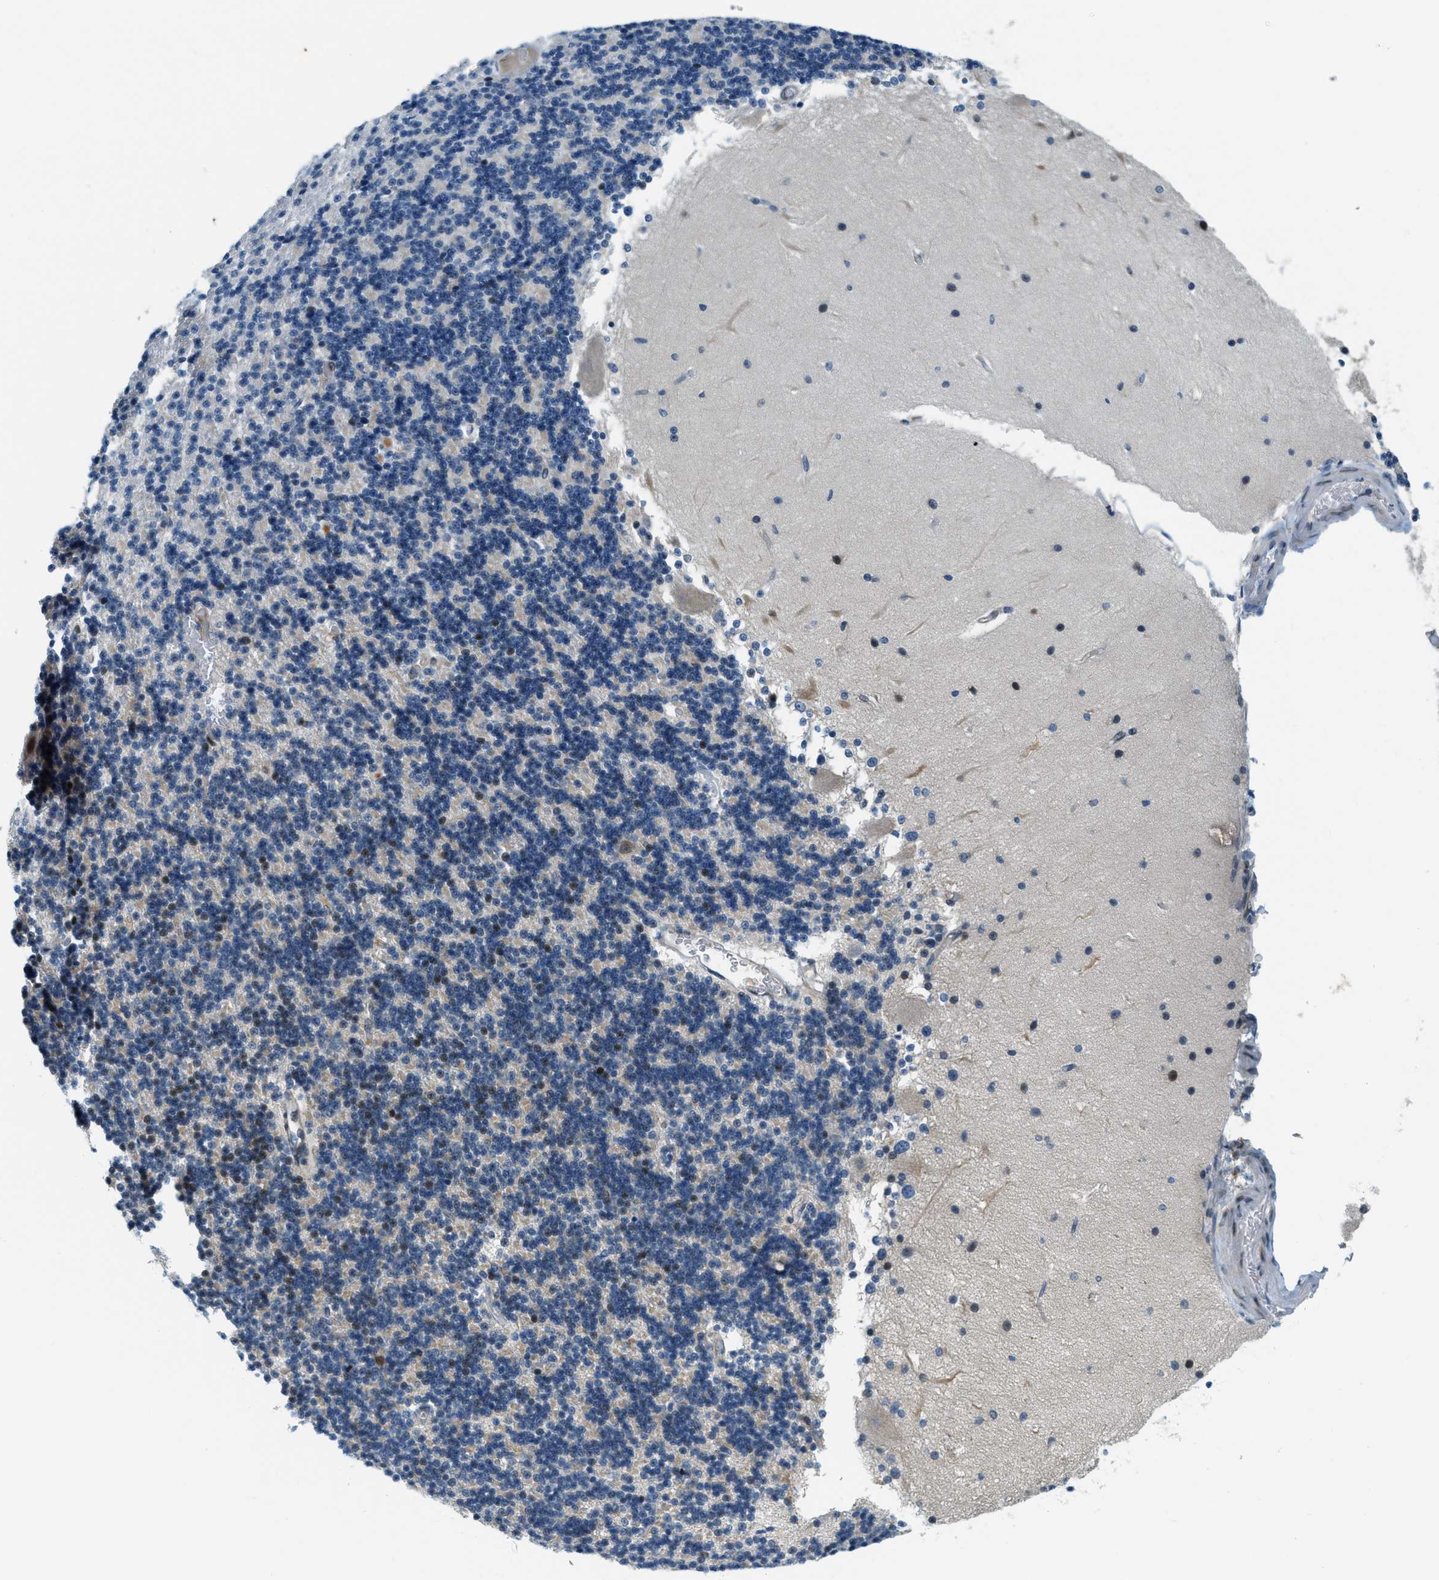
{"staining": {"intensity": "weak", "quantity": "<25%", "location": "nuclear"}, "tissue": "cerebellum", "cell_type": "Cells in granular layer", "image_type": "normal", "snomed": [{"axis": "morphology", "description": "Normal tissue, NOS"}, {"axis": "topography", "description": "Cerebellum"}], "caption": "Immunohistochemistry of unremarkable human cerebellum reveals no staining in cells in granular layer.", "gene": "CYP4X1", "patient": {"sex": "female", "age": 54}}